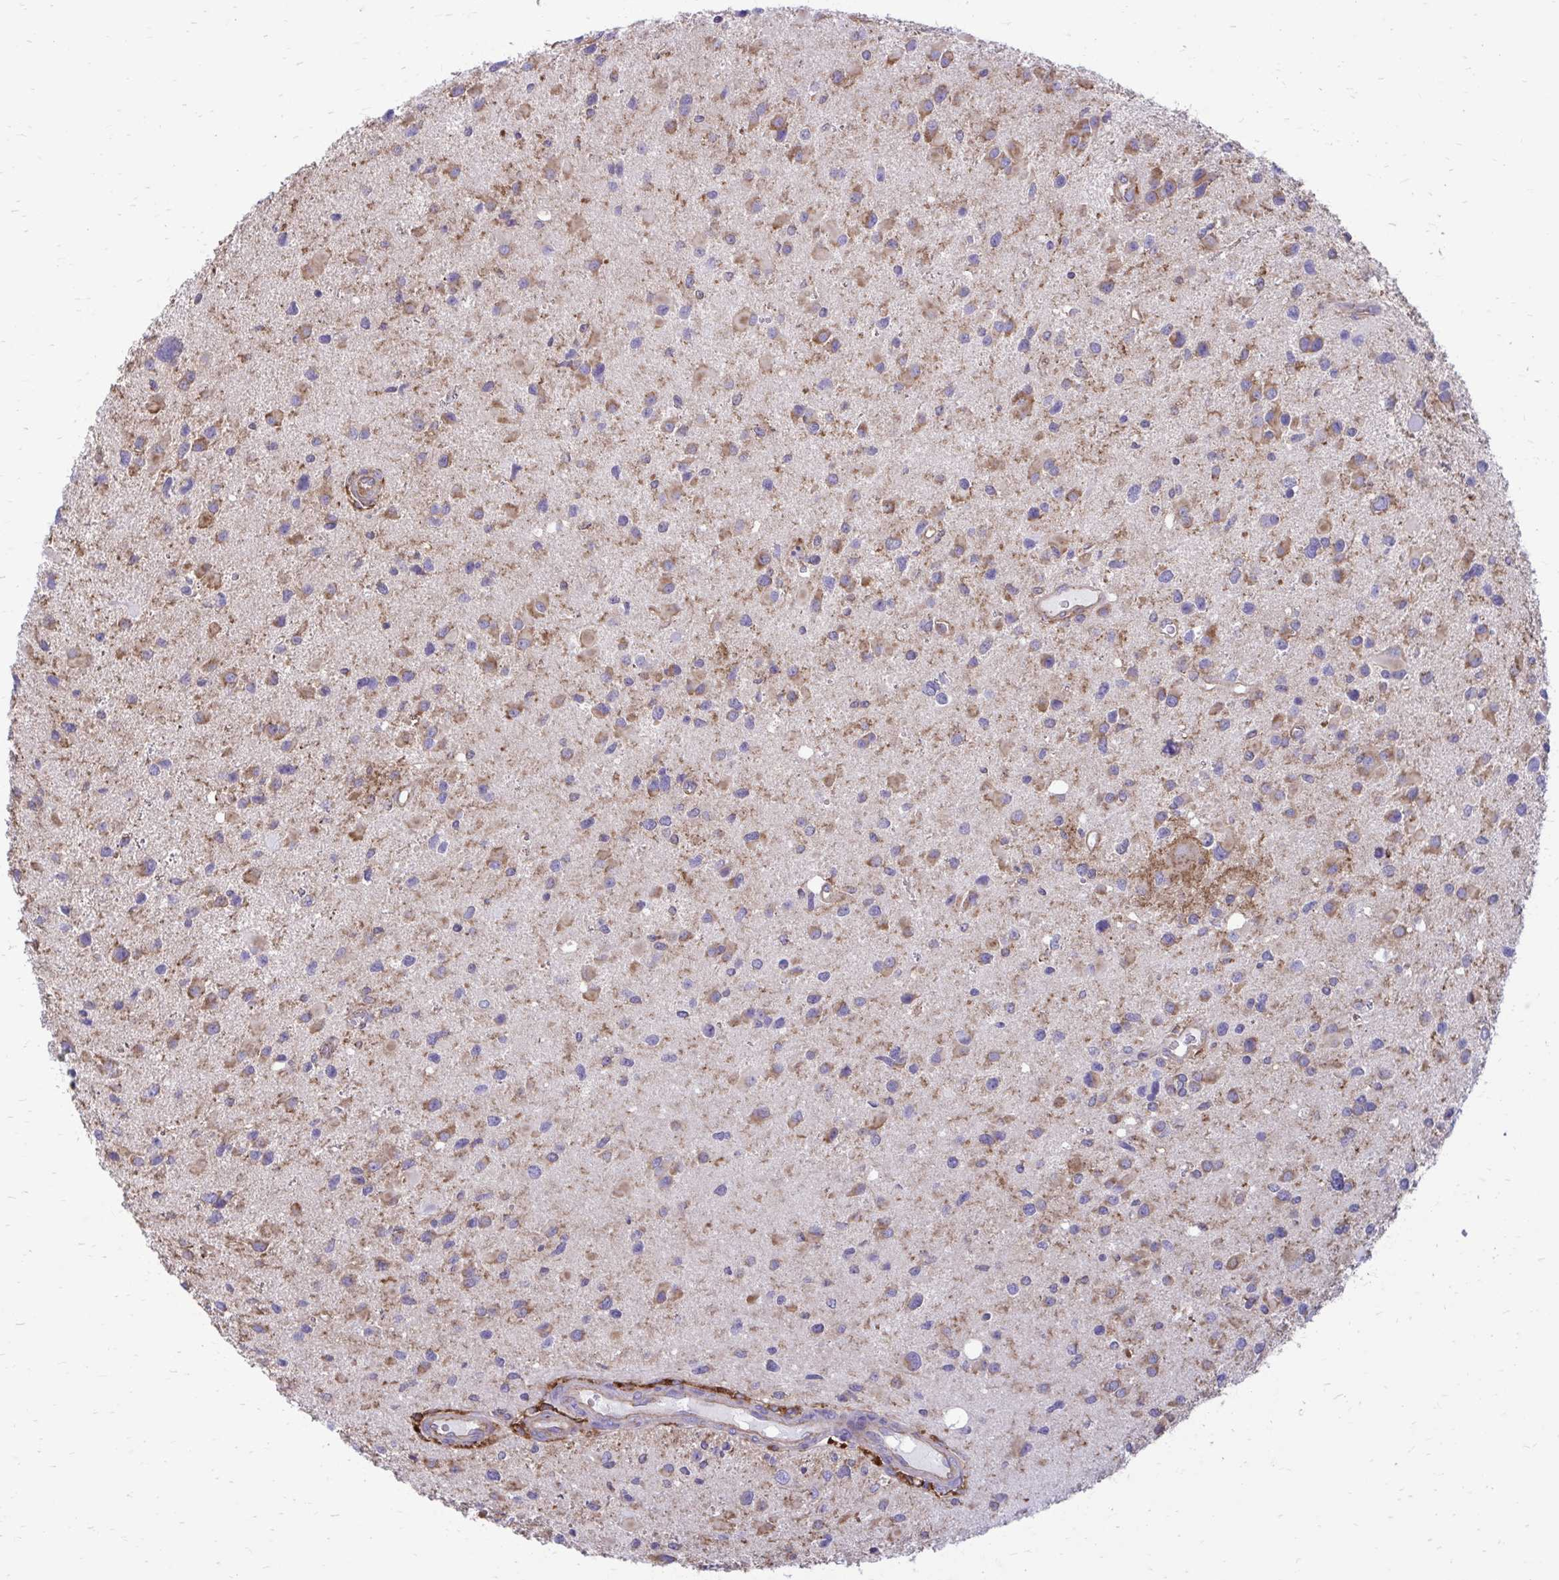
{"staining": {"intensity": "moderate", "quantity": "25%-75%", "location": "cytoplasmic/membranous"}, "tissue": "glioma", "cell_type": "Tumor cells", "image_type": "cancer", "snomed": [{"axis": "morphology", "description": "Glioma, malignant, Low grade"}, {"axis": "topography", "description": "Brain"}], "caption": "Immunohistochemistry of human malignant low-grade glioma exhibits medium levels of moderate cytoplasmic/membranous positivity in approximately 25%-75% of tumor cells. (DAB (3,3'-diaminobenzidine) IHC with brightfield microscopy, high magnification).", "gene": "CLTA", "patient": {"sex": "female", "age": 32}}